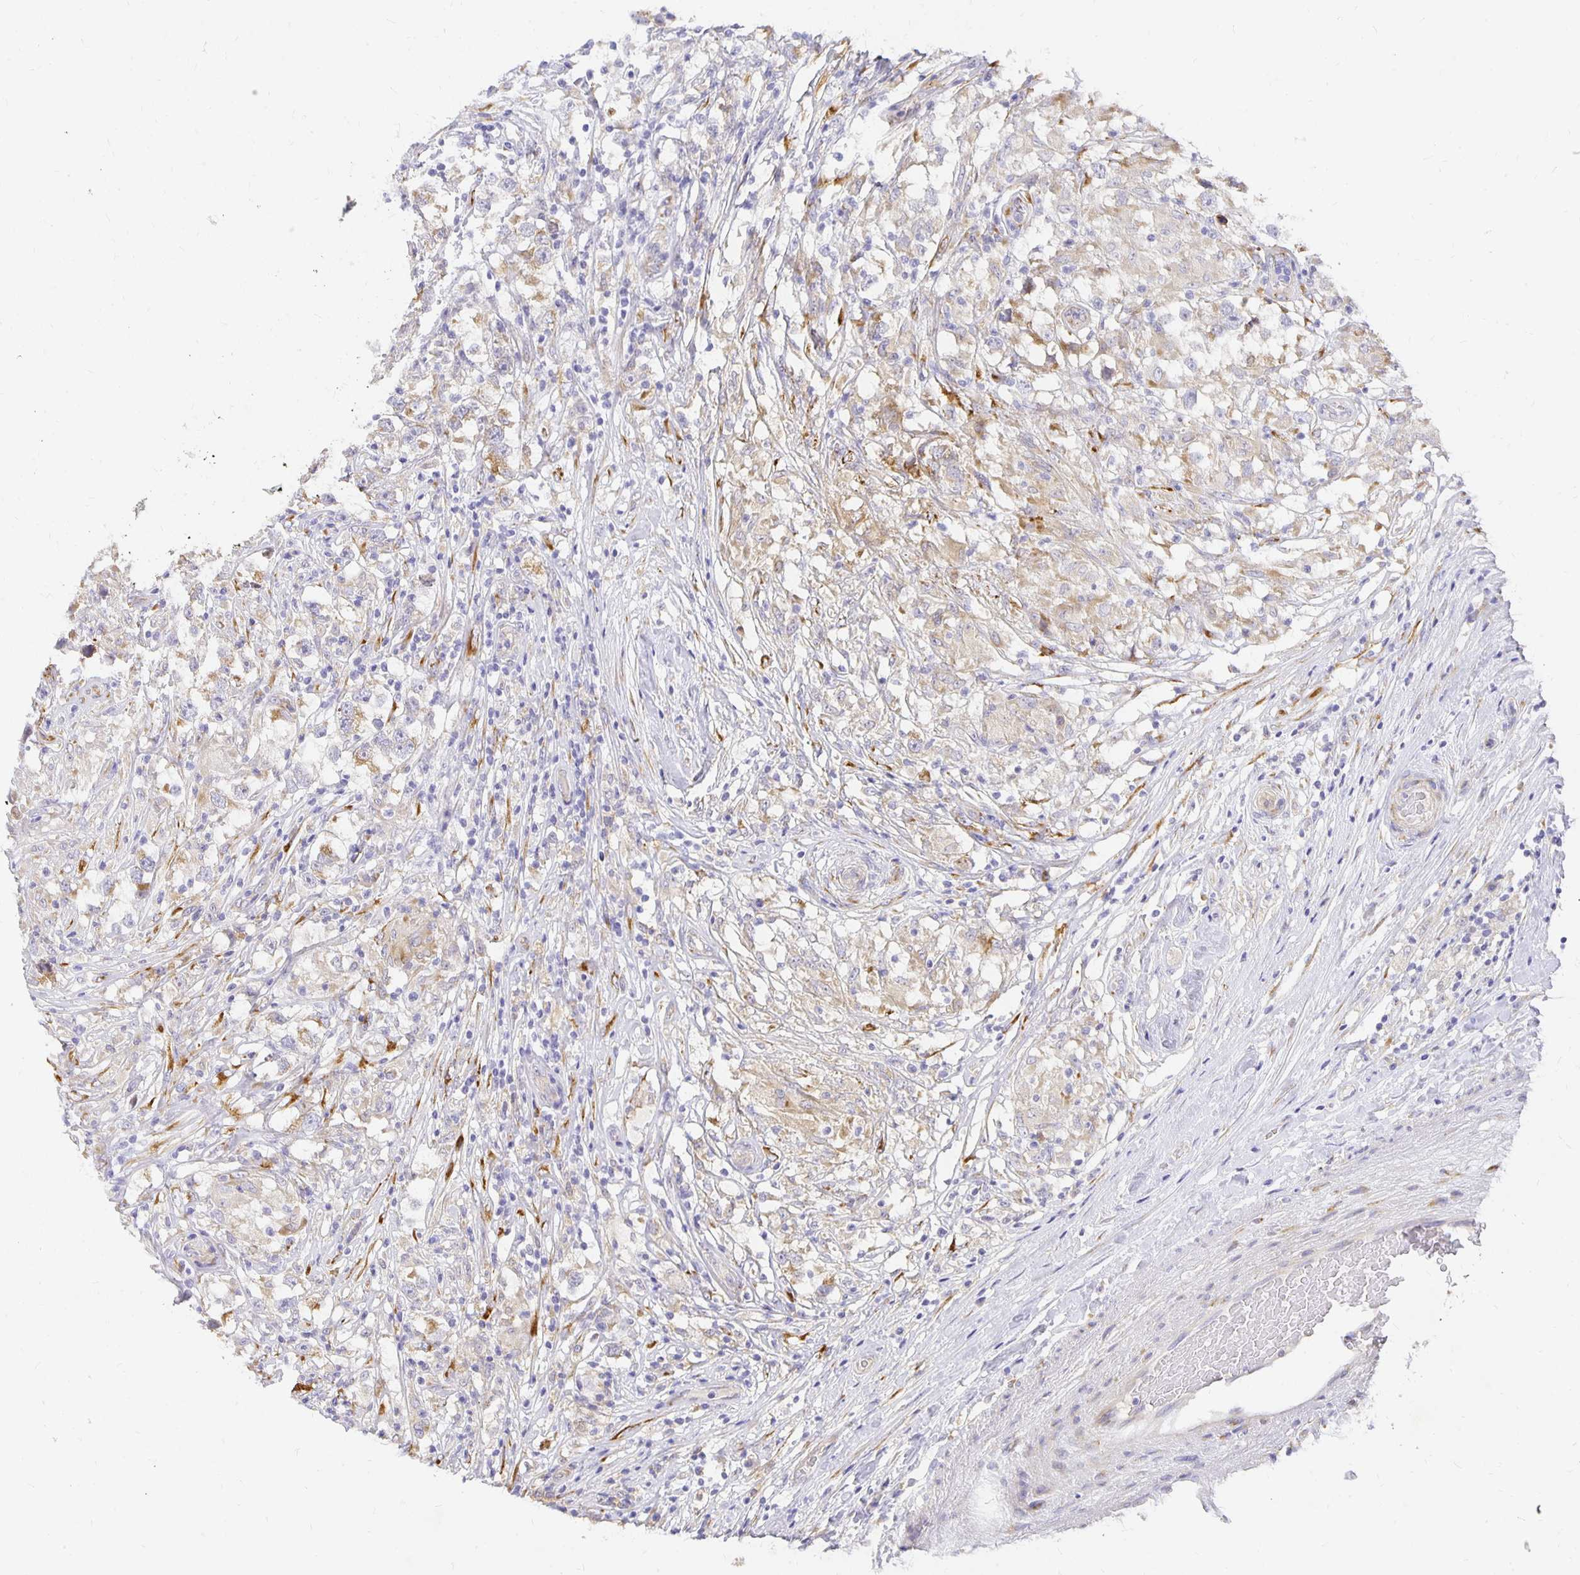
{"staining": {"intensity": "weak", "quantity": "25%-75%", "location": "cytoplasmic/membranous"}, "tissue": "testis cancer", "cell_type": "Tumor cells", "image_type": "cancer", "snomed": [{"axis": "morphology", "description": "Seminoma, NOS"}, {"axis": "topography", "description": "Testis"}], "caption": "DAB immunohistochemical staining of human testis seminoma exhibits weak cytoplasmic/membranous protein staining in approximately 25%-75% of tumor cells. (brown staining indicates protein expression, while blue staining denotes nuclei).", "gene": "PLOD1", "patient": {"sex": "male", "age": 46}}